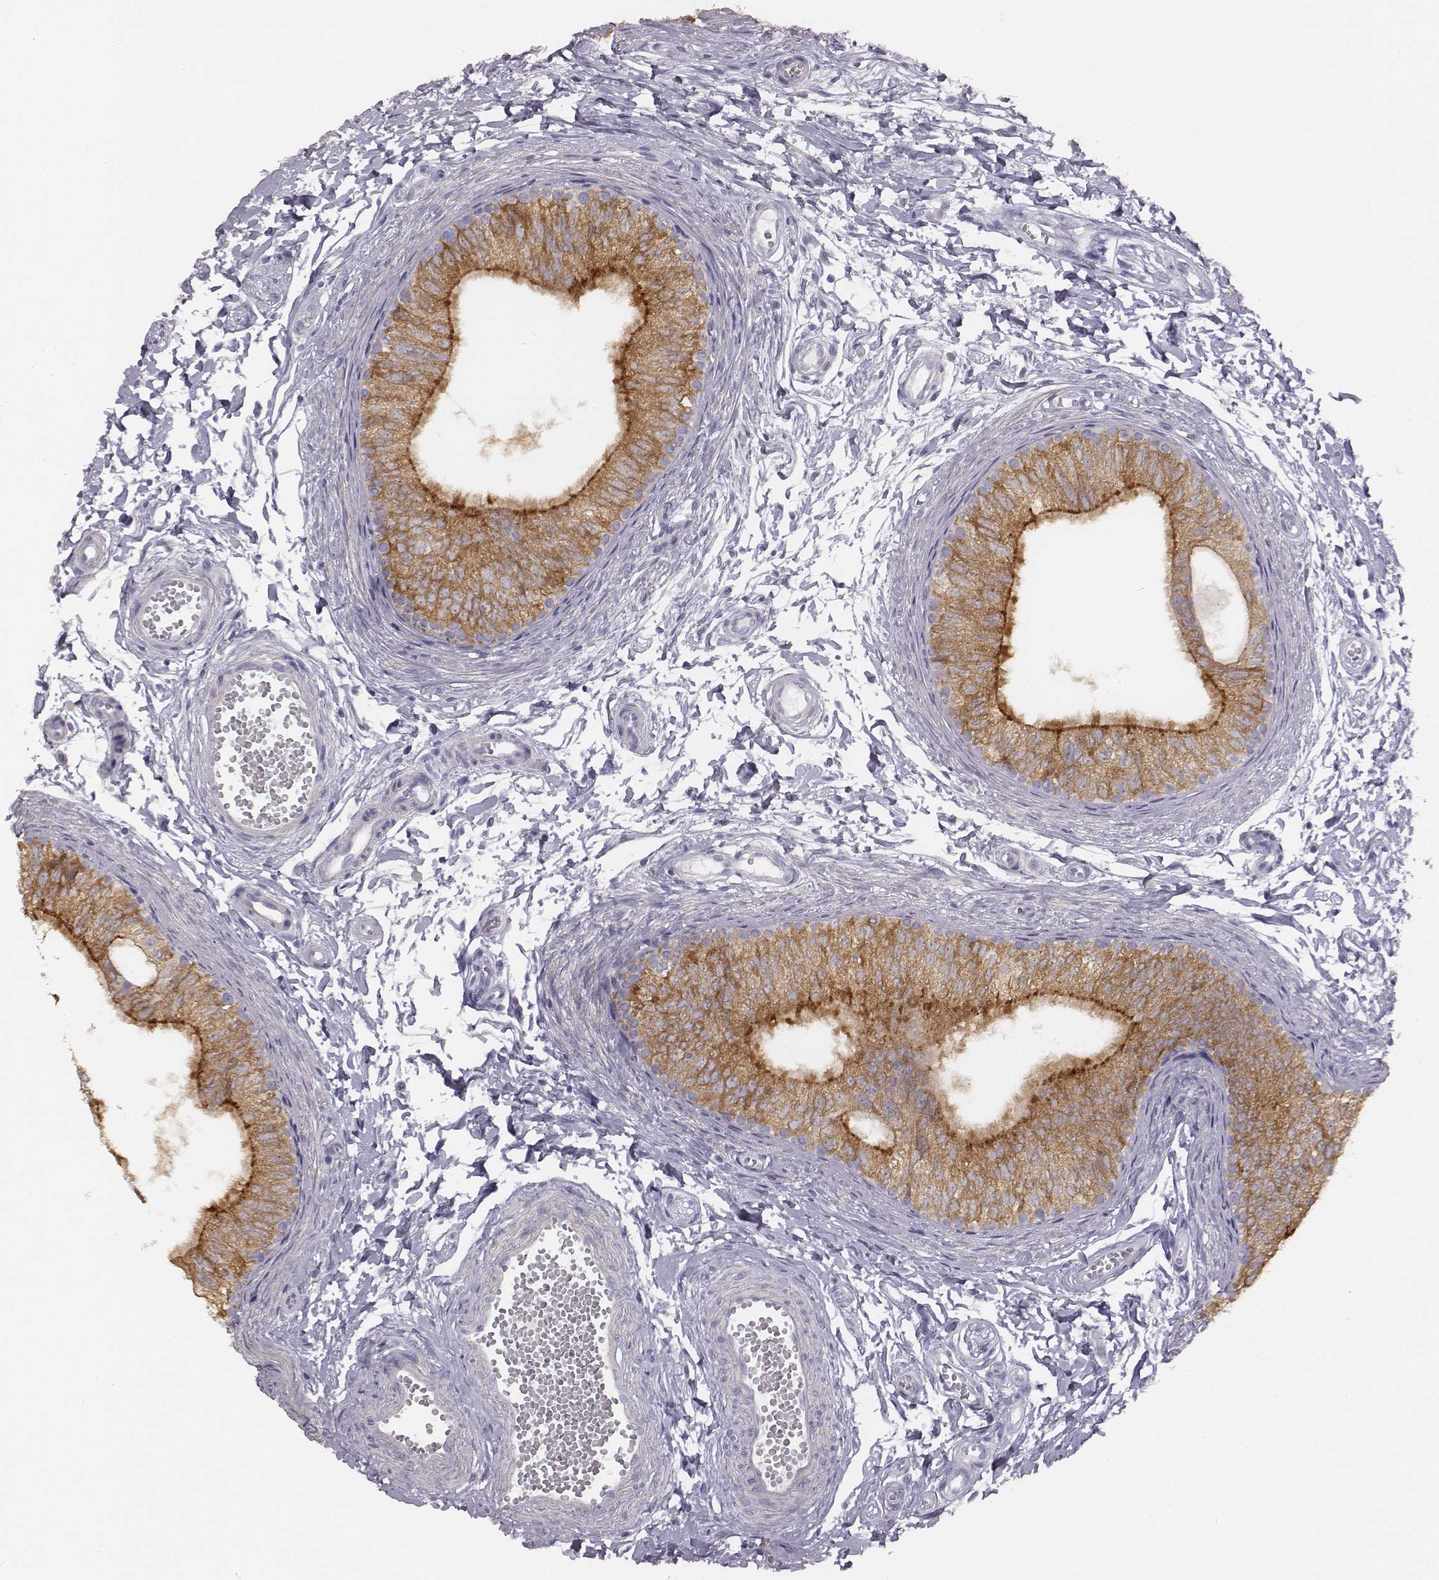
{"staining": {"intensity": "strong", "quantity": ">75%", "location": "cytoplasmic/membranous"}, "tissue": "epididymis", "cell_type": "Glandular cells", "image_type": "normal", "snomed": [{"axis": "morphology", "description": "Normal tissue, NOS"}, {"axis": "topography", "description": "Epididymis"}], "caption": "Normal epididymis reveals strong cytoplasmic/membranous positivity in about >75% of glandular cells.", "gene": "ADAM7", "patient": {"sex": "male", "age": 22}}